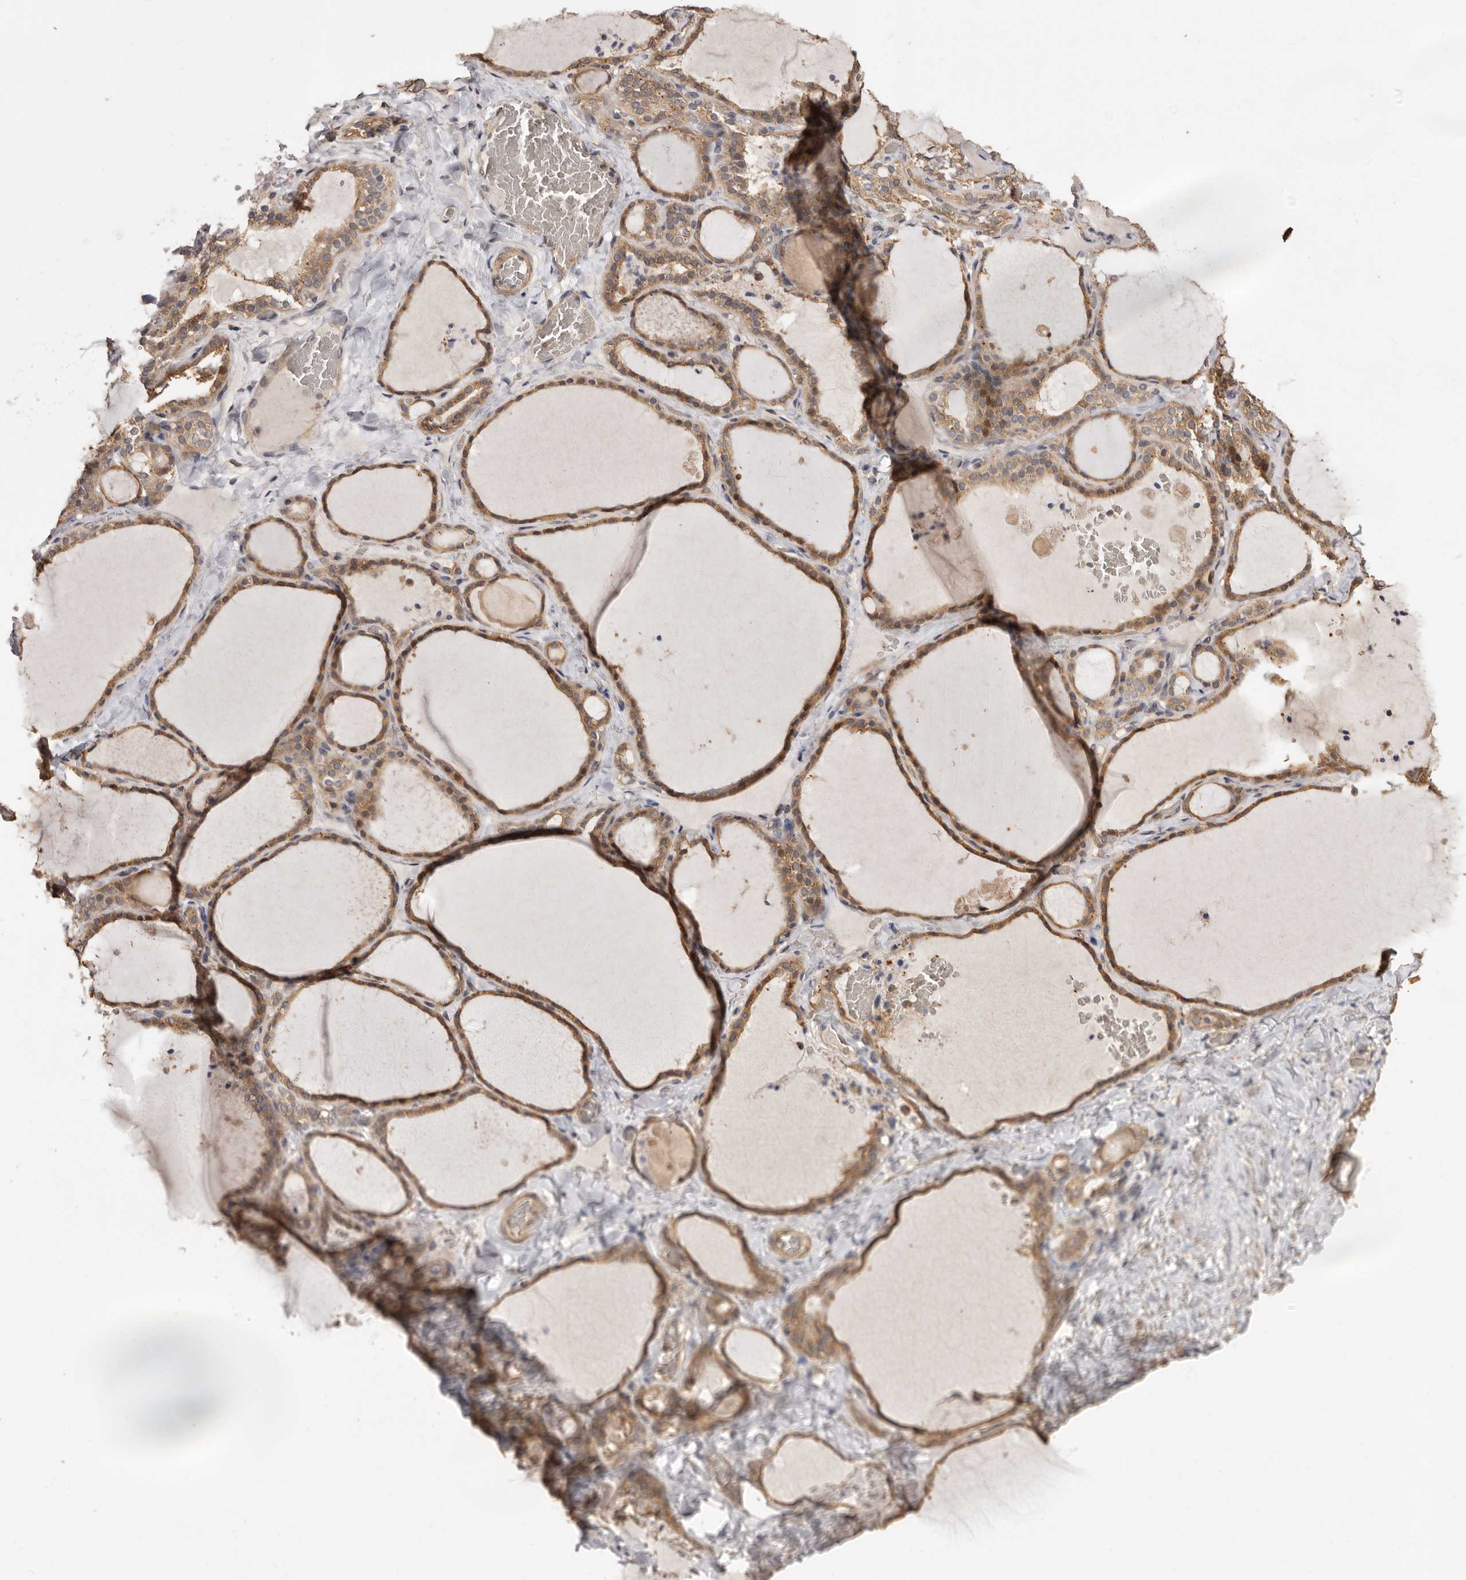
{"staining": {"intensity": "moderate", "quantity": ">75%", "location": "cytoplasmic/membranous"}, "tissue": "thyroid gland", "cell_type": "Glandular cells", "image_type": "normal", "snomed": [{"axis": "morphology", "description": "Normal tissue, NOS"}, {"axis": "topography", "description": "Thyroid gland"}], "caption": "Immunohistochemical staining of normal human thyroid gland demonstrates >75% levels of moderate cytoplasmic/membranous protein staining in about >75% of glandular cells. Using DAB (3,3'-diaminobenzidine) (brown) and hematoxylin (blue) stains, captured at high magnification using brightfield microscopy.", "gene": "COQ8B", "patient": {"sex": "female", "age": 22}}